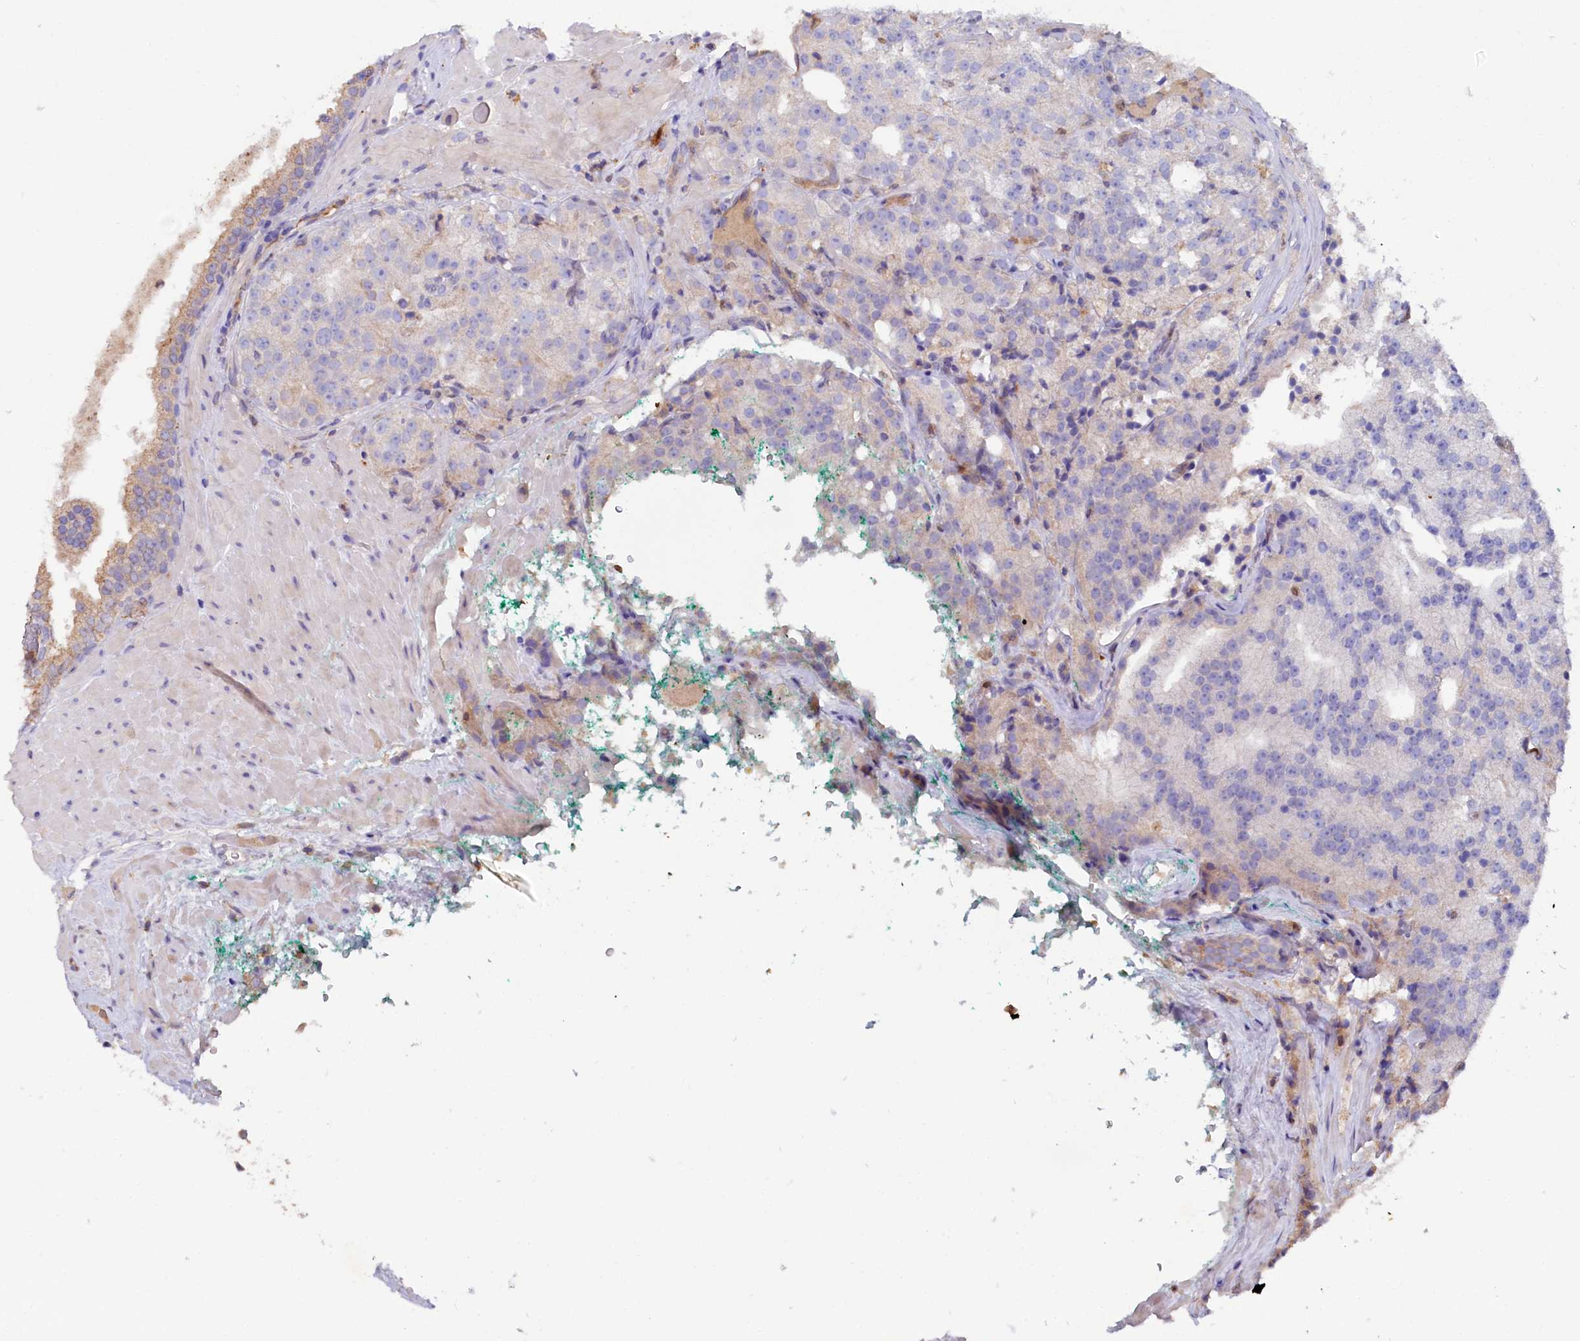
{"staining": {"intensity": "negative", "quantity": "none", "location": "none"}, "tissue": "prostate cancer", "cell_type": "Tumor cells", "image_type": "cancer", "snomed": [{"axis": "morphology", "description": "Adenocarcinoma, High grade"}, {"axis": "topography", "description": "Prostate"}], "caption": "Adenocarcinoma (high-grade) (prostate) was stained to show a protein in brown. There is no significant staining in tumor cells.", "gene": "IL17RD", "patient": {"sex": "male", "age": 64}}